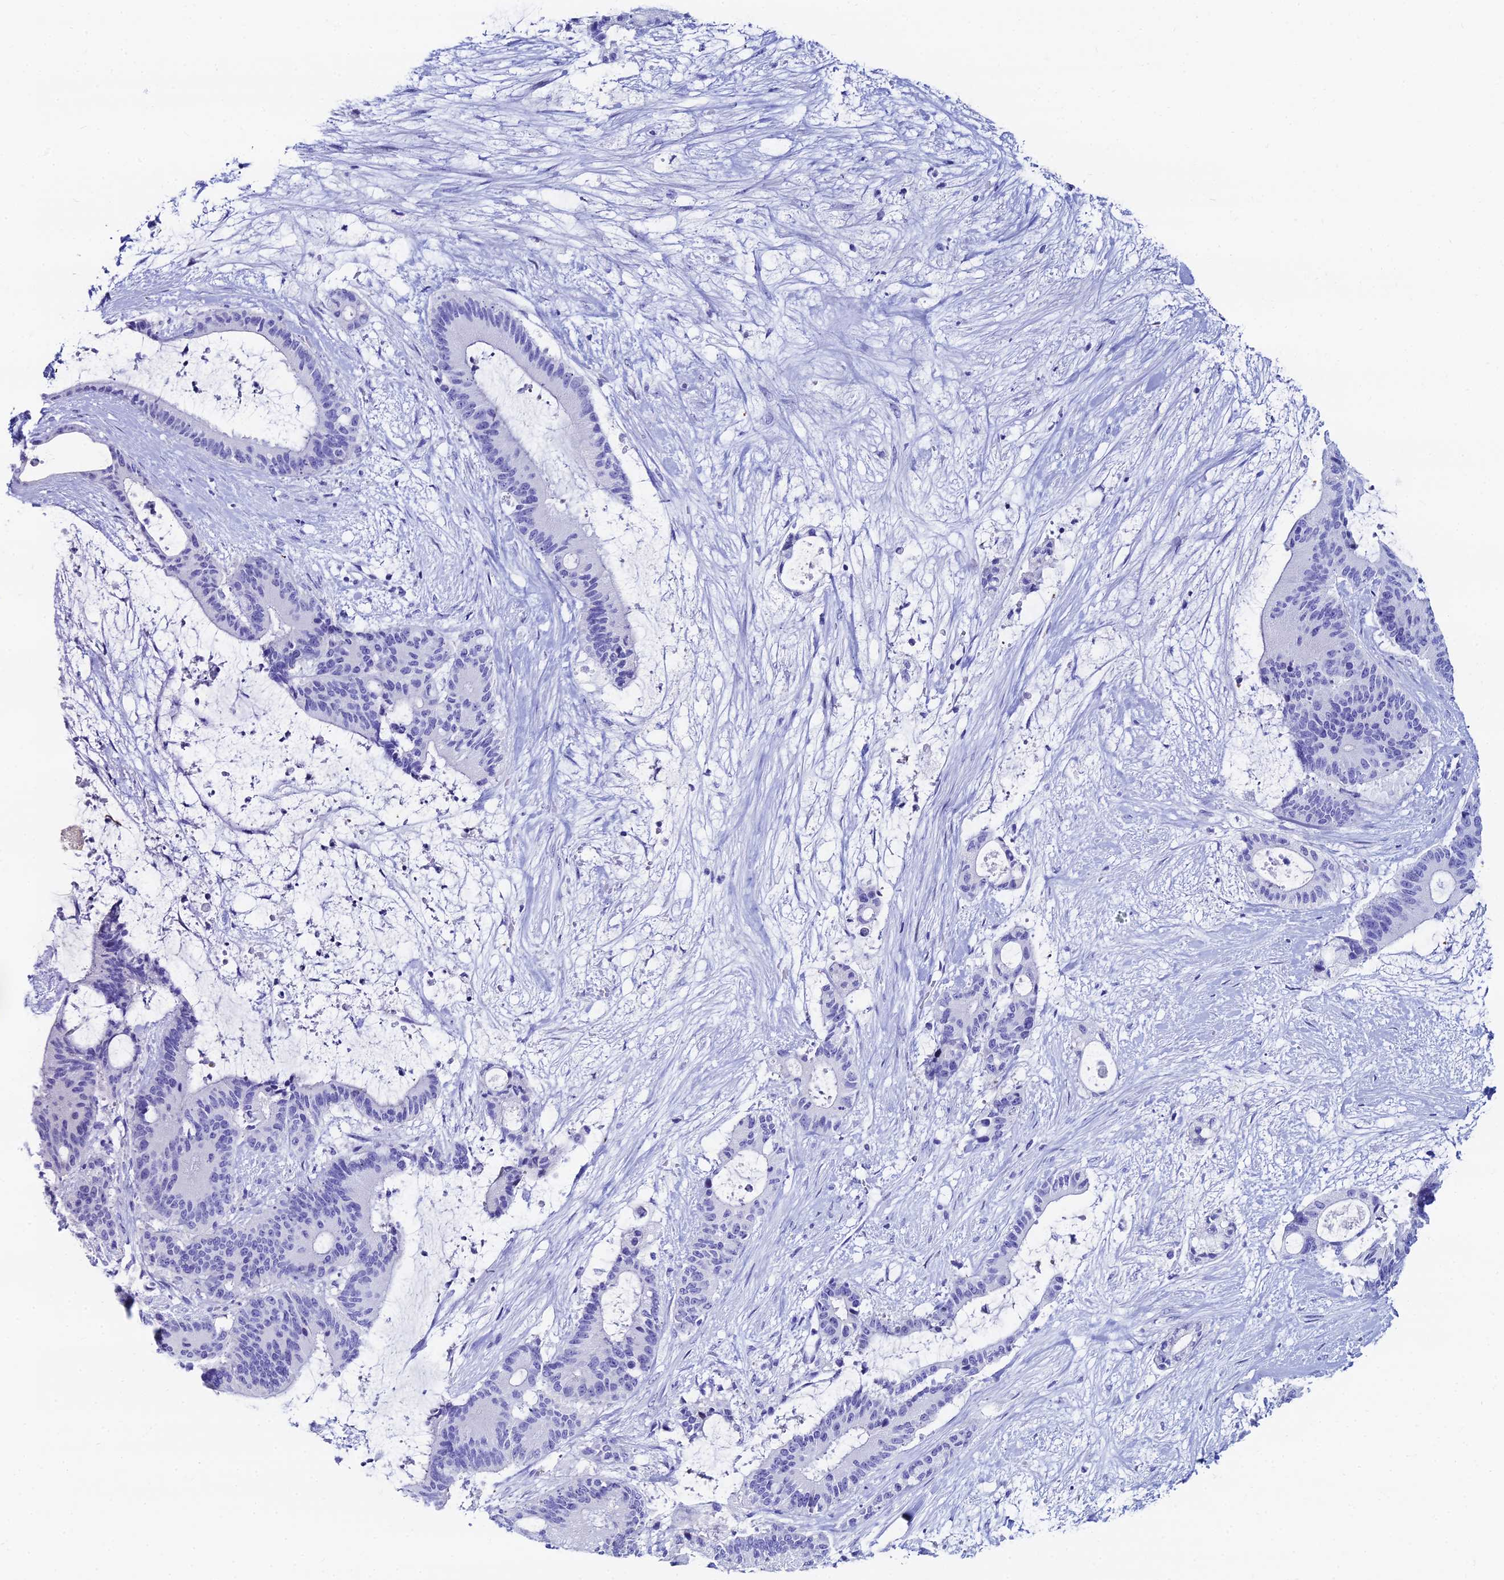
{"staining": {"intensity": "negative", "quantity": "none", "location": "none"}, "tissue": "liver cancer", "cell_type": "Tumor cells", "image_type": "cancer", "snomed": [{"axis": "morphology", "description": "Normal tissue, NOS"}, {"axis": "morphology", "description": "Cholangiocarcinoma"}, {"axis": "topography", "description": "Liver"}, {"axis": "topography", "description": "Peripheral nerve tissue"}], "caption": "Cholangiocarcinoma (liver) was stained to show a protein in brown. There is no significant positivity in tumor cells.", "gene": "HSPA1L", "patient": {"sex": "female", "age": 73}}